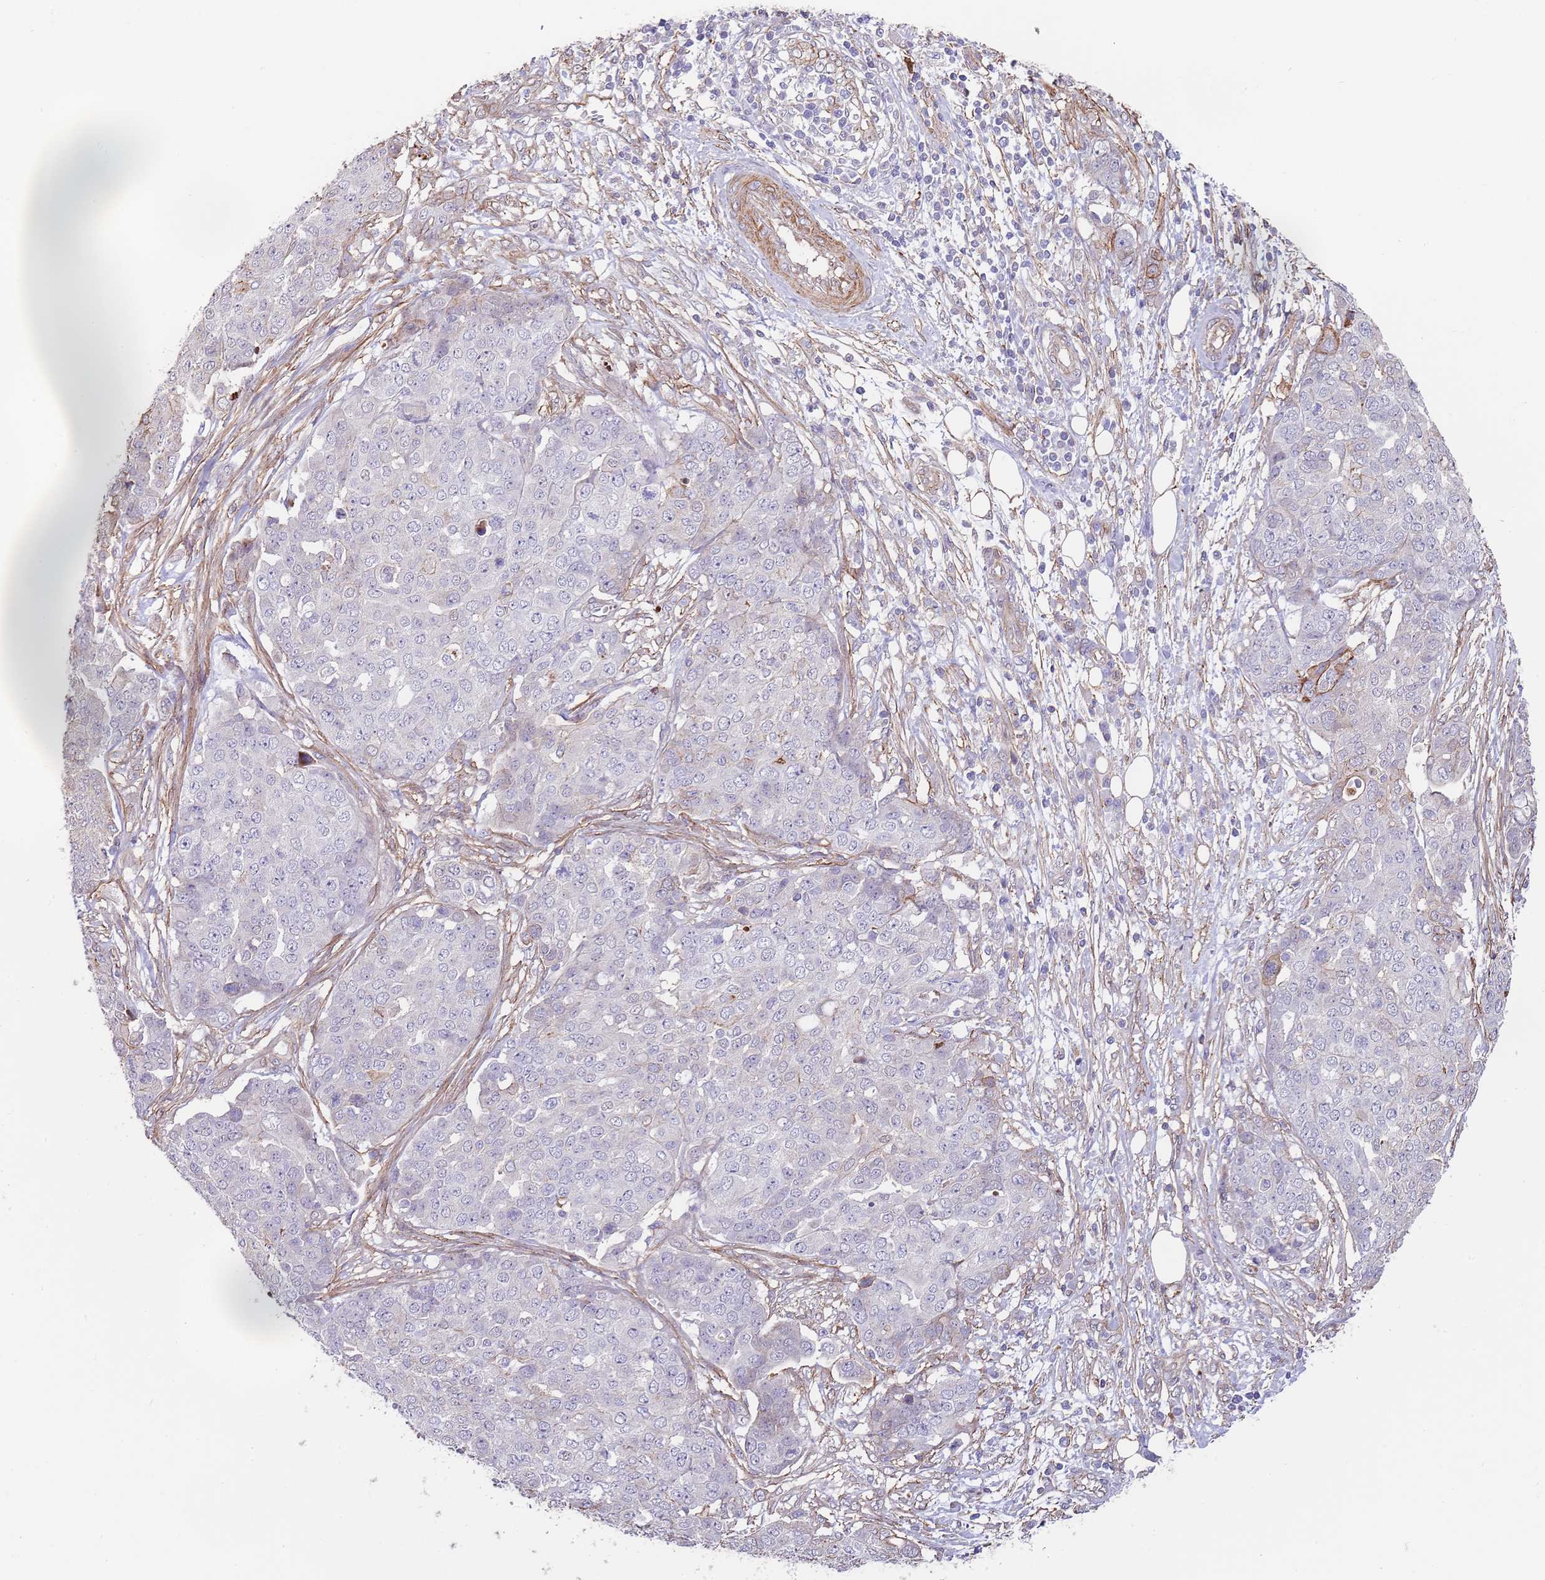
{"staining": {"intensity": "negative", "quantity": "none", "location": "none"}, "tissue": "ovarian cancer", "cell_type": "Tumor cells", "image_type": "cancer", "snomed": [{"axis": "morphology", "description": "Cystadenocarcinoma, serous, NOS"}, {"axis": "topography", "description": "Soft tissue"}, {"axis": "topography", "description": "Ovary"}], "caption": "Human ovarian cancer stained for a protein using immunohistochemistry reveals no expression in tumor cells.", "gene": "BPNT1", "patient": {"sex": "female", "age": 57}}